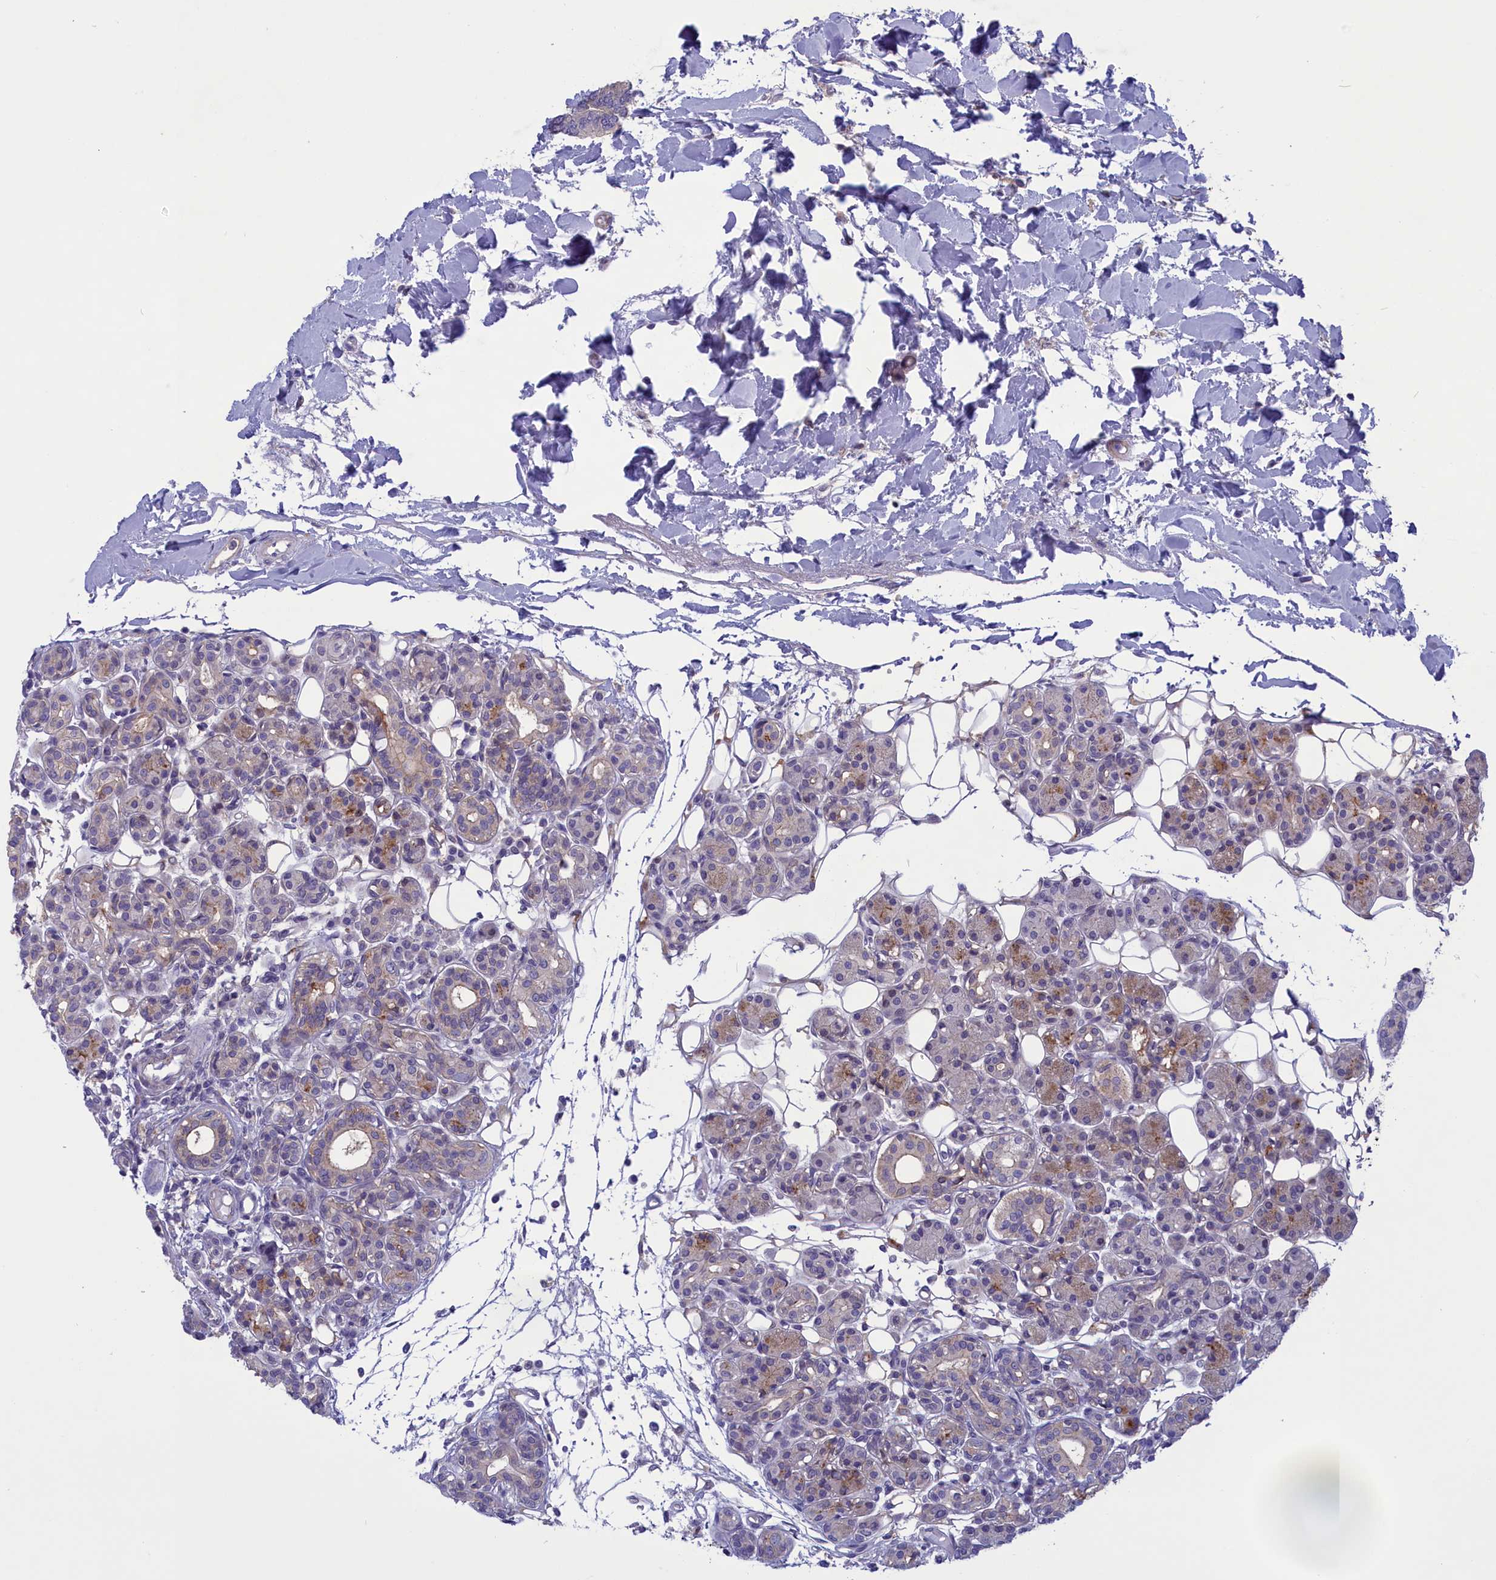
{"staining": {"intensity": "weak", "quantity": "<25%", "location": "cytoplasmic/membranous"}, "tissue": "head and neck cancer", "cell_type": "Tumor cells", "image_type": "cancer", "snomed": [{"axis": "morphology", "description": "Adenocarcinoma, NOS"}, {"axis": "morphology", "description": "Adenocarcinoma, metastatic, NOS"}, {"axis": "topography", "description": "Head-Neck"}], "caption": "The photomicrograph shows no significant expression in tumor cells of head and neck adenocarcinoma.", "gene": "CORO2A", "patient": {"sex": "male", "age": 75}}